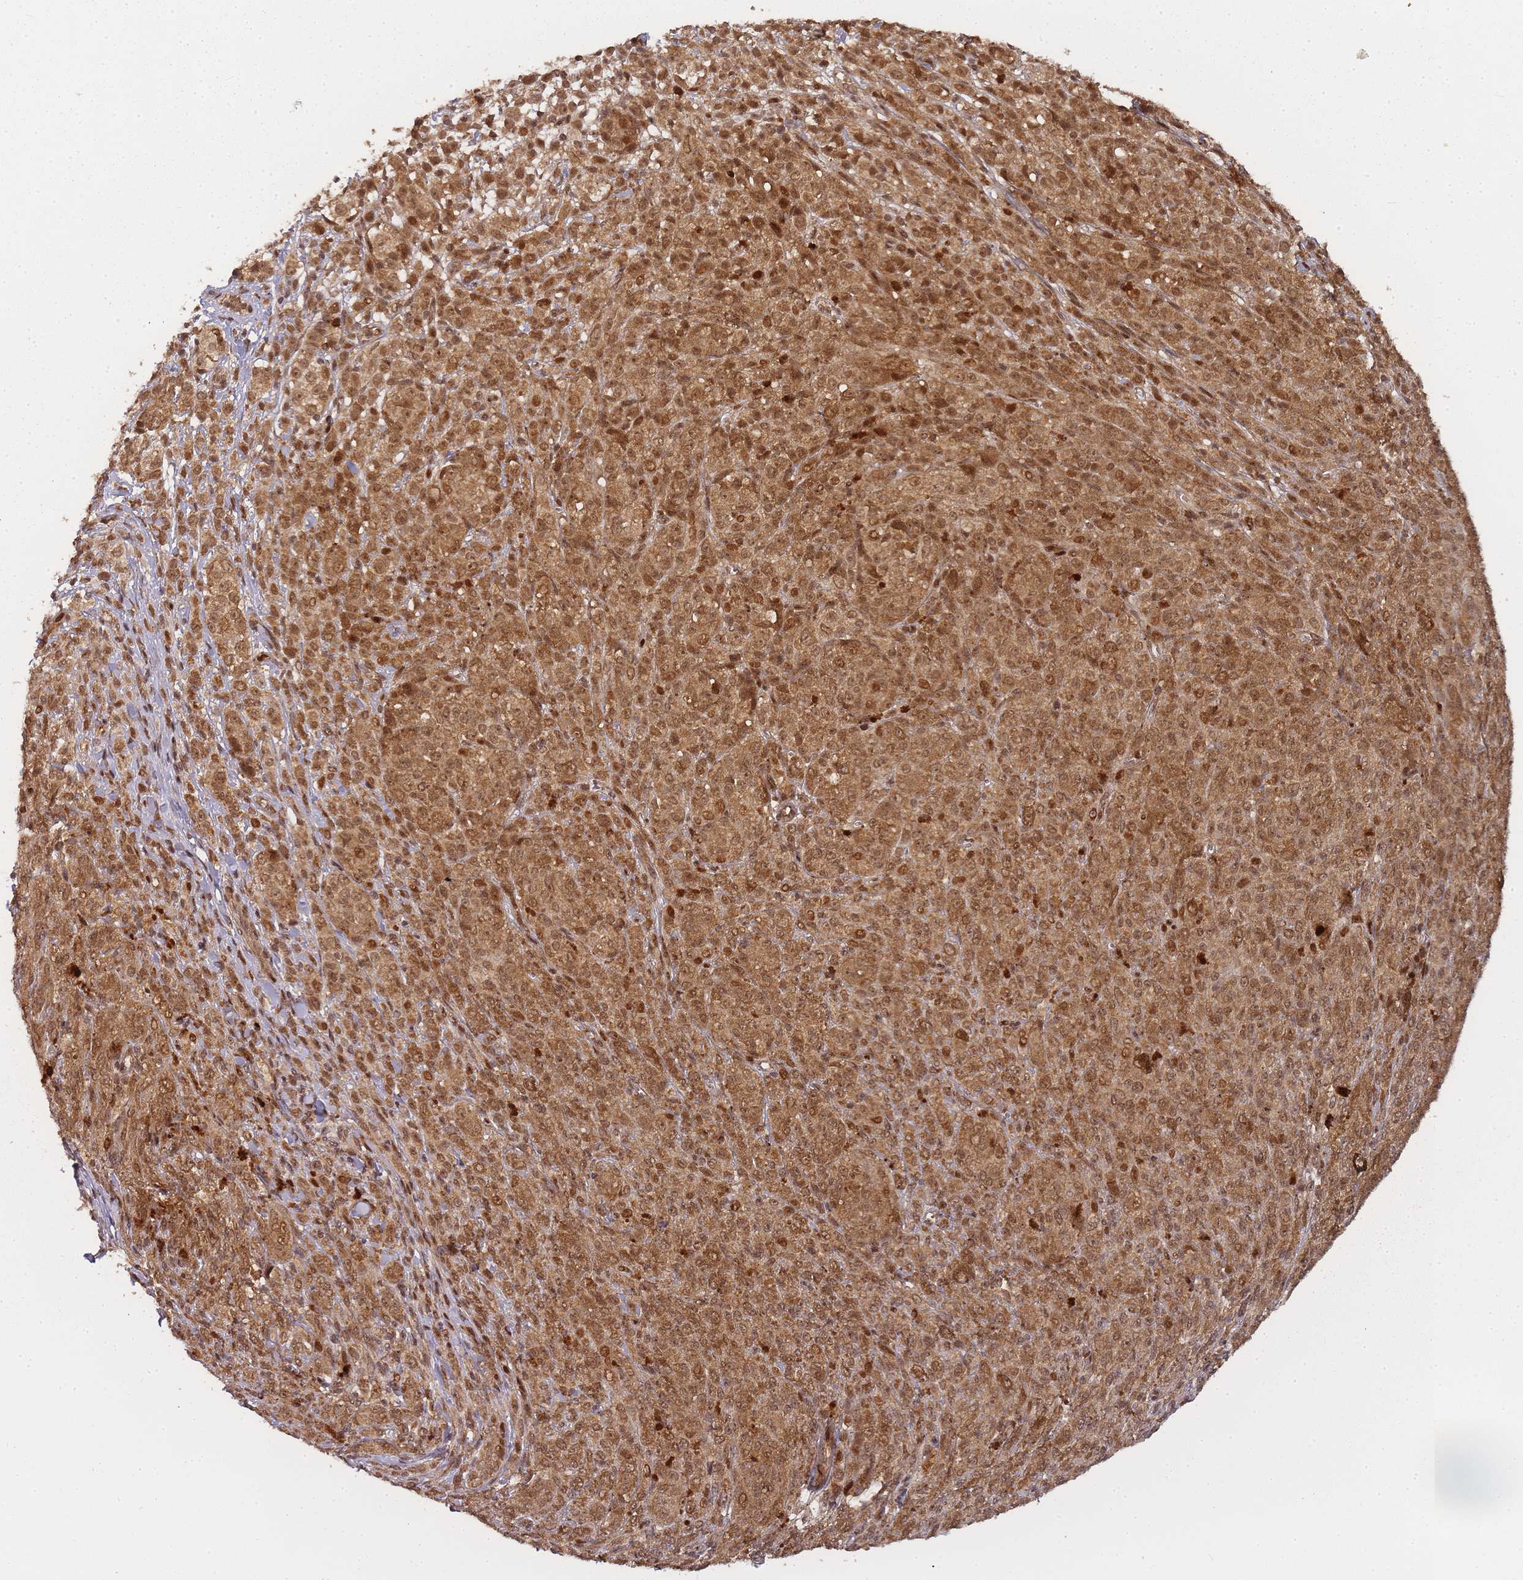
{"staining": {"intensity": "moderate", "quantity": ">75%", "location": "cytoplasmic/membranous,nuclear"}, "tissue": "melanoma", "cell_type": "Tumor cells", "image_type": "cancer", "snomed": [{"axis": "morphology", "description": "Malignant melanoma, NOS"}, {"axis": "topography", "description": "Skin"}], "caption": "Brown immunohistochemical staining in melanoma exhibits moderate cytoplasmic/membranous and nuclear positivity in approximately >75% of tumor cells. (DAB (3,3'-diaminobenzidine) IHC, brown staining for protein, blue staining for nuclei).", "gene": "ZNF497", "patient": {"sex": "female", "age": 52}}